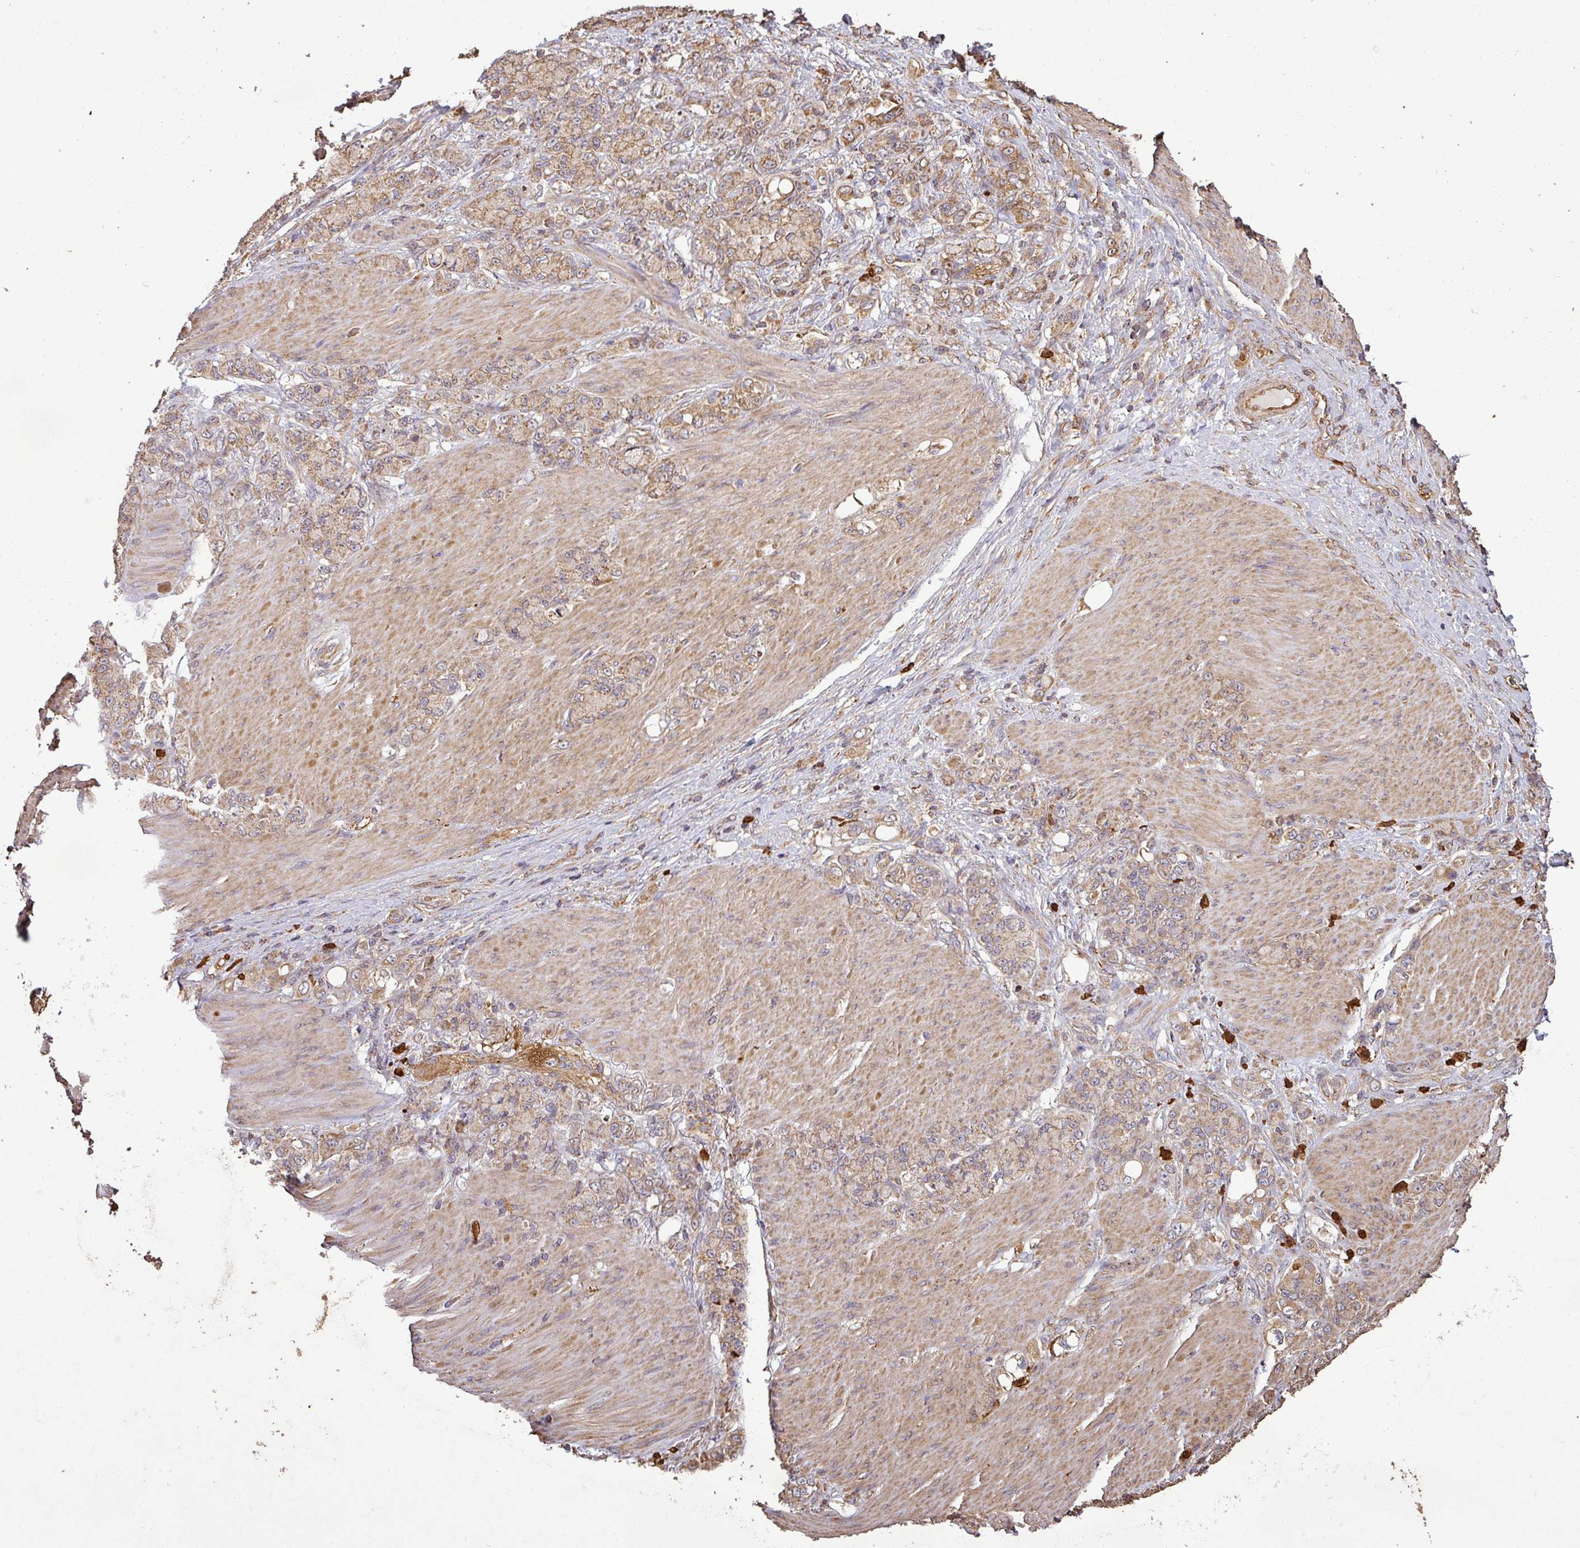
{"staining": {"intensity": "moderate", "quantity": ">75%", "location": "cytoplasmic/membranous"}, "tissue": "stomach cancer", "cell_type": "Tumor cells", "image_type": "cancer", "snomed": [{"axis": "morphology", "description": "Normal tissue, NOS"}, {"axis": "morphology", "description": "Adenocarcinoma, NOS"}, {"axis": "topography", "description": "Stomach"}], "caption": "Adenocarcinoma (stomach) stained with immunohistochemistry (IHC) displays moderate cytoplasmic/membranous positivity in approximately >75% of tumor cells.", "gene": "PLEKHM1", "patient": {"sex": "female", "age": 79}}